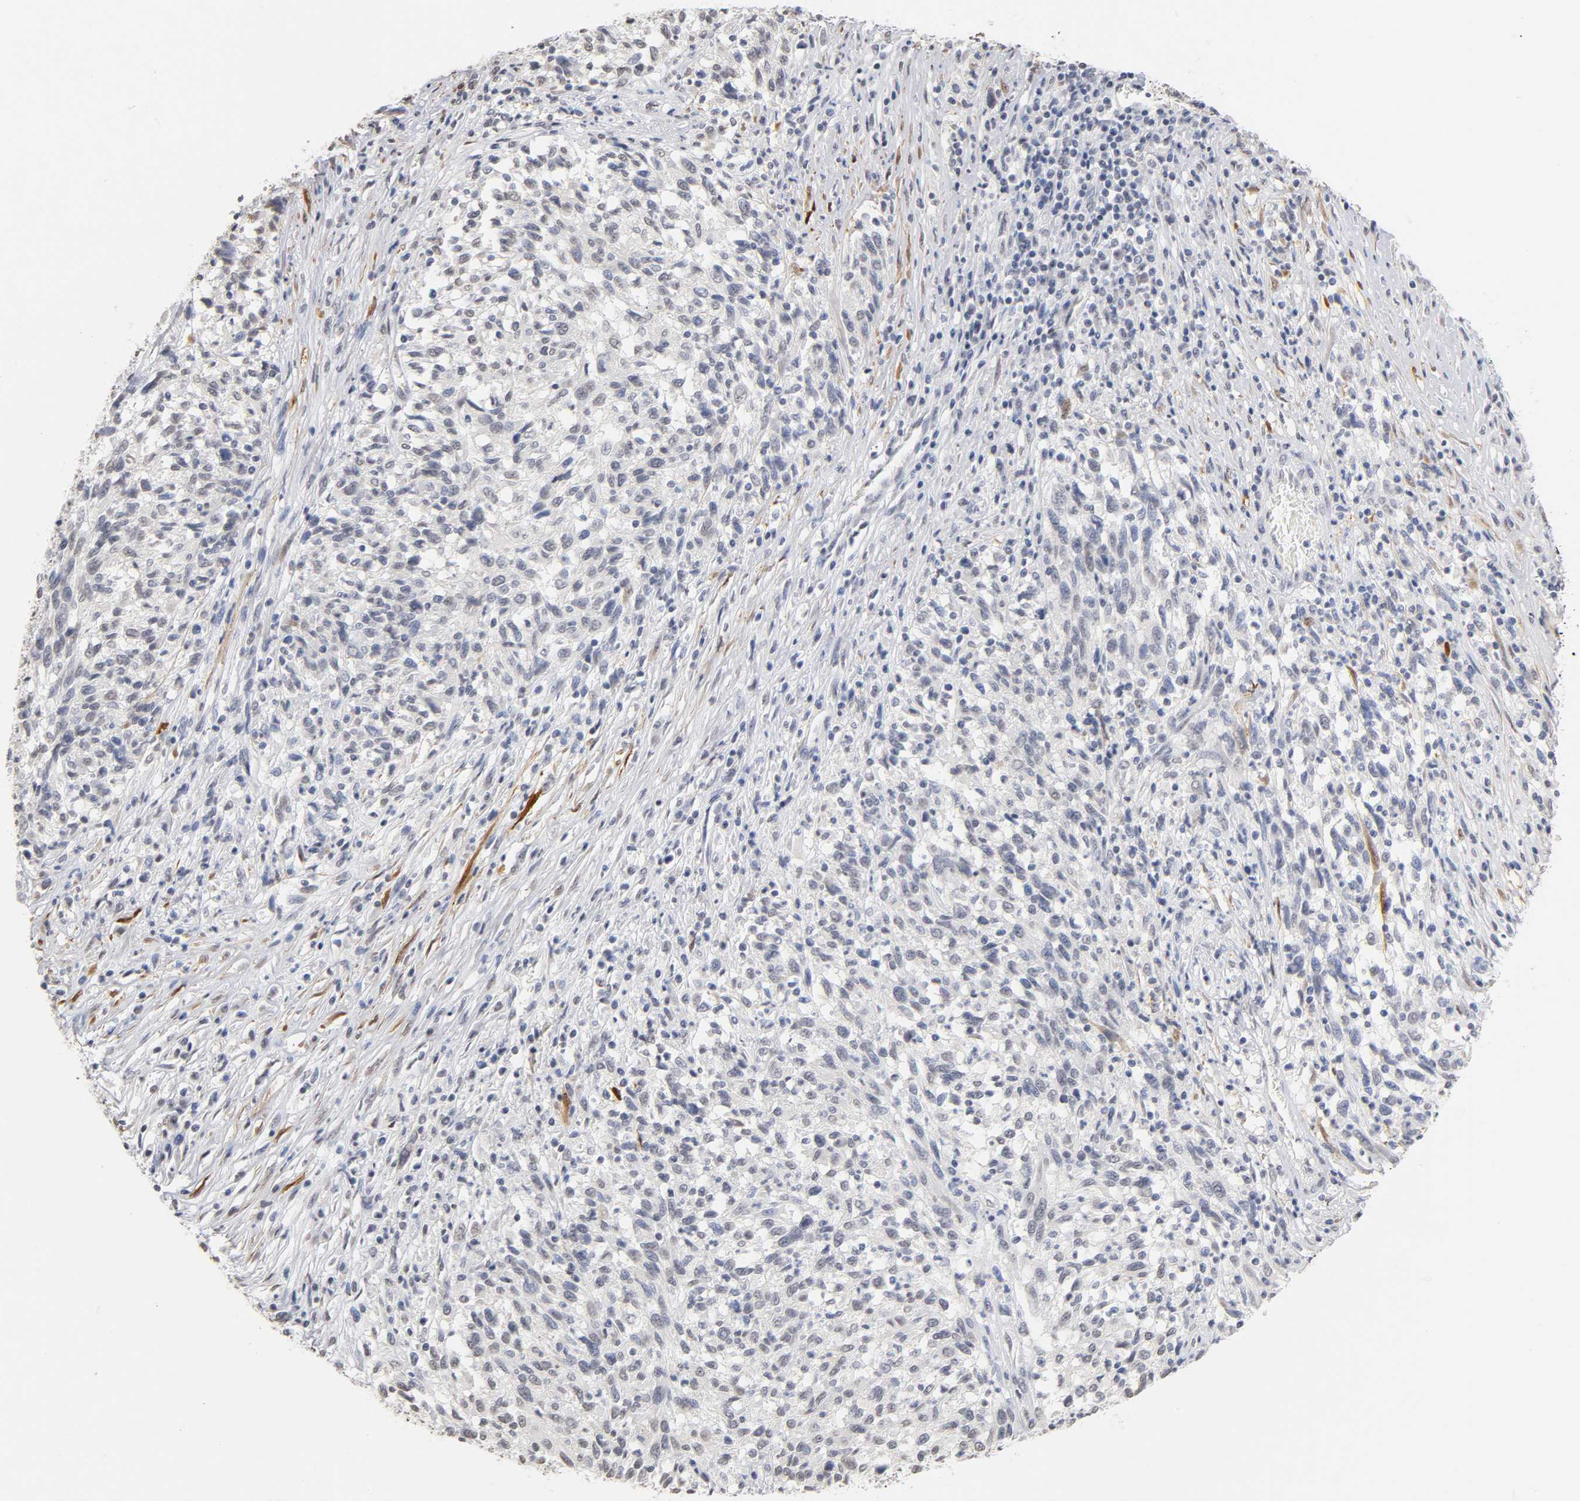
{"staining": {"intensity": "negative", "quantity": "none", "location": "none"}, "tissue": "melanoma", "cell_type": "Tumor cells", "image_type": "cancer", "snomed": [{"axis": "morphology", "description": "Malignant melanoma, Metastatic site"}, {"axis": "topography", "description": "Lymph node"}], "caption": "The histopathology image shows no staining of tumor cells in malignant melanoma (metastatic site).", "gene": "CRABP2", "patient": {"sex": "male", "age": 61}}